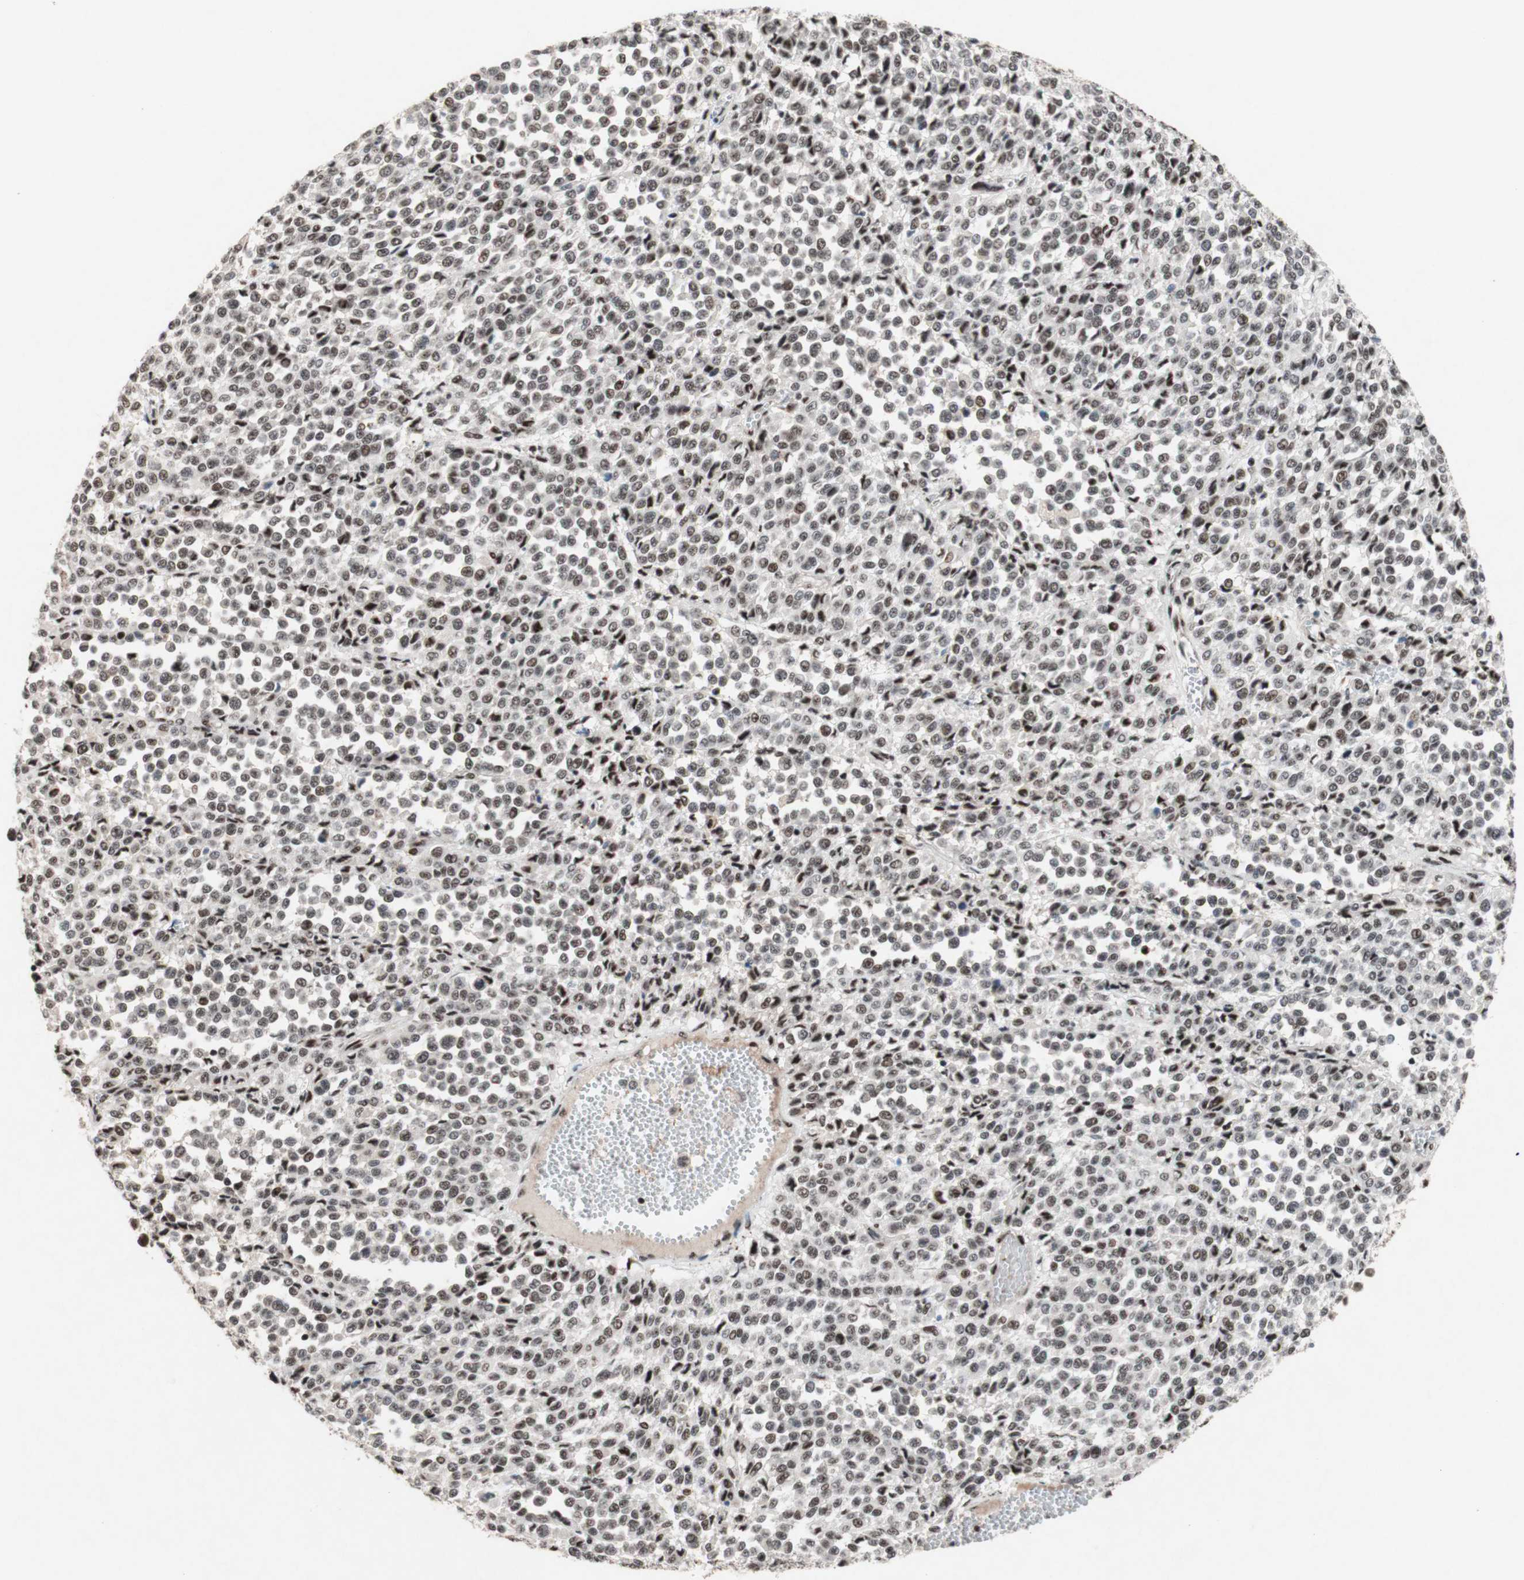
{"staining": {"intensity": "weak", "quantity": ">75%", "location": "nuclear"}, "tissue": "melanoma", "cell_type": "Tumor cells", "image_type": "cancer", "snomed": [{"axis": "morphology", "description": "Malignant melanoma, Metastatic site"}, {"axis": "topography", "description": "Pancreas"}], "caption": "Immunohistochemical staining of malignant melanoma (metastatic site) reveals weak nuclear protein staining in about >75% of tumor cells.", "gene": "TLE1", "patient": {"sex": "female", "age": 30}}